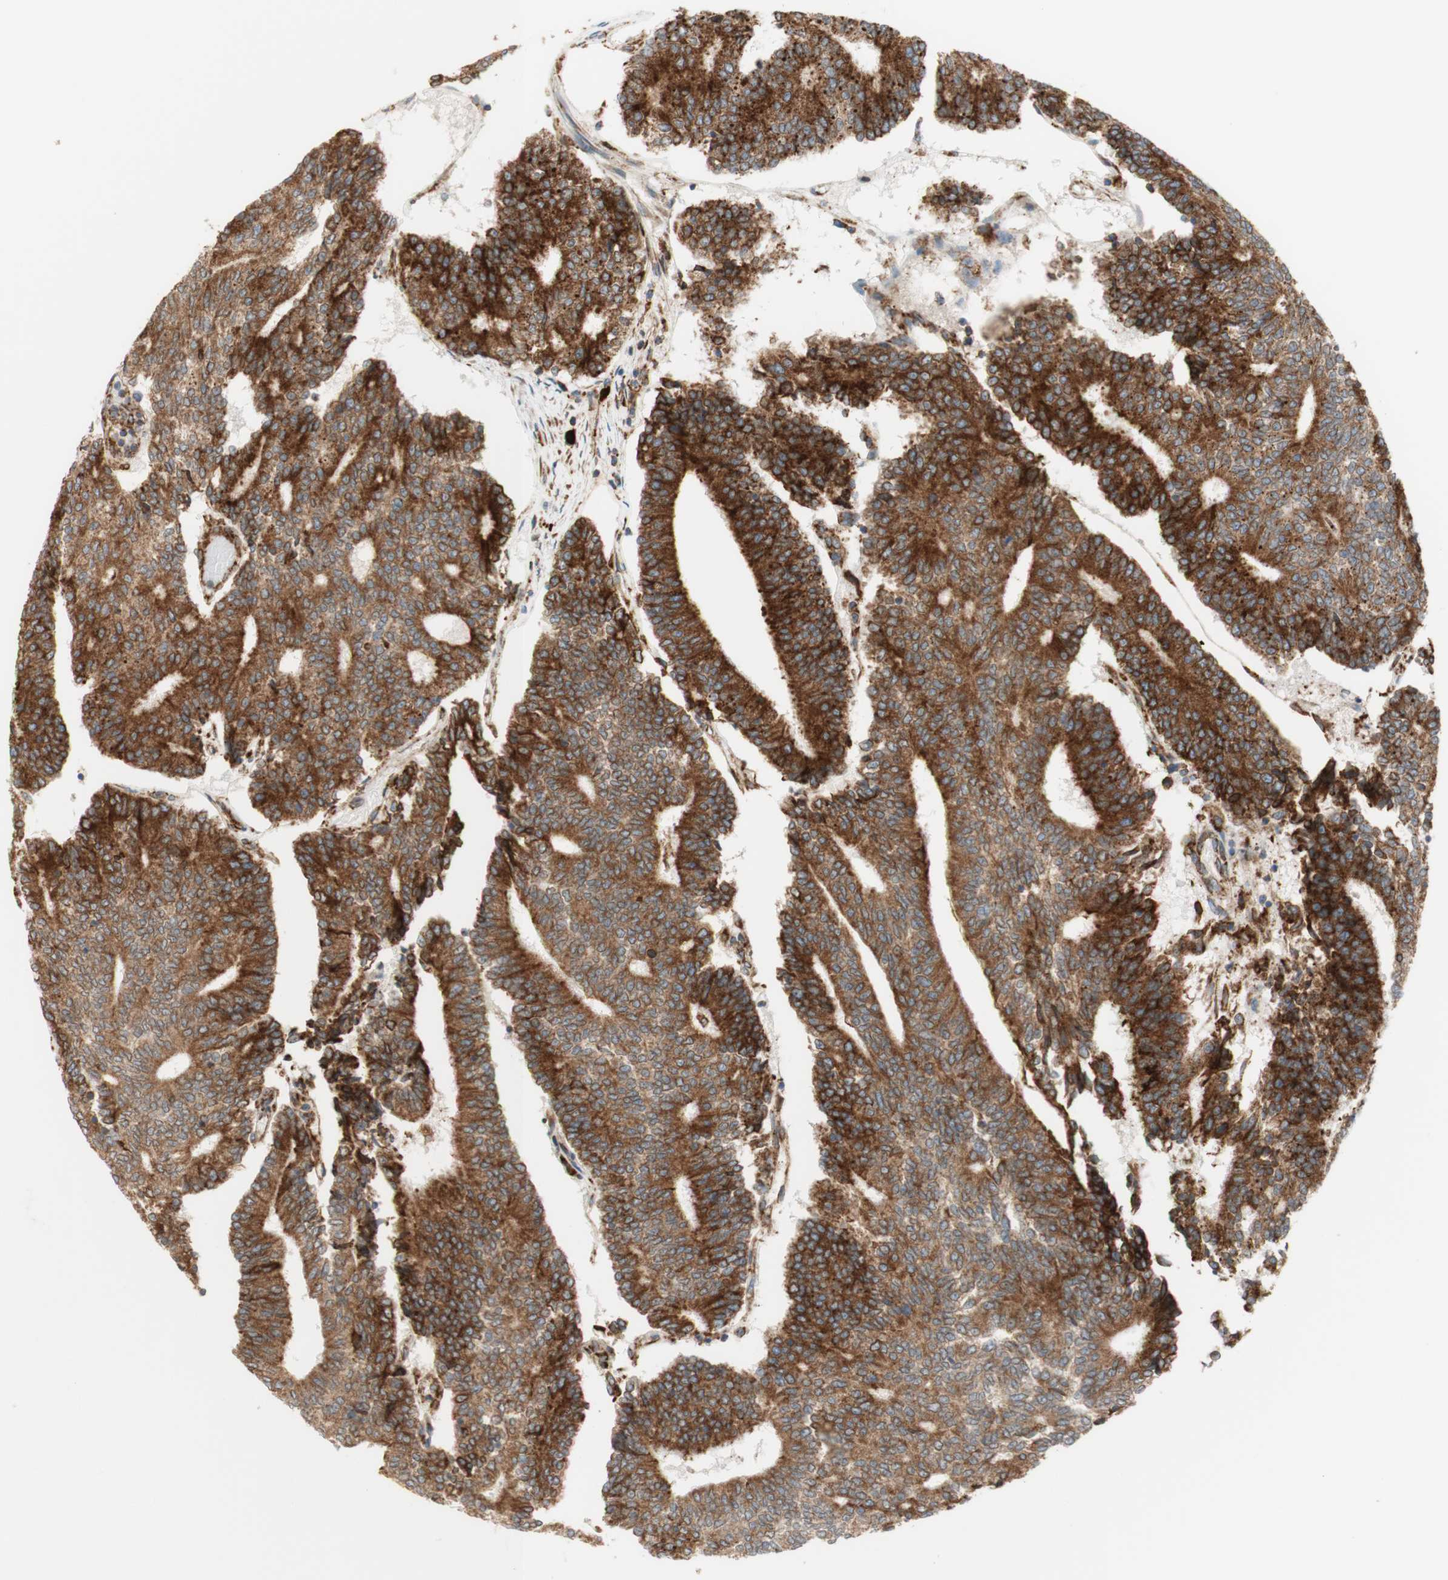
{"staining": {"intensity": "strong", "quantity": ">75%", "location": "cytoplasmic/membranous"}, "tissue": "prostate cancer", "cell_type": "Tumor cells", "image_type": "cancer", "snomed": [{"axis": "morphology", "description": "Normal tissue, NOS"}, {"axis": "morphology", "description": "Adenocarcinoma, High grade"}, {"axis": "topography", "description": "Prostate"}, {"axis": "topography", "description": "Seminal veicle"}], "caption": "Prostate adenocarcinoma (high-grade) tissue reveals strong cytoplasmic/membranous expression in about >75% of tumor cells, visualized by immunohistochemistry. (Brightfield microscopy of DAB IHC at high magnification).", "gene": "MANF", "patient": {"sex": "male", "age": 55}}